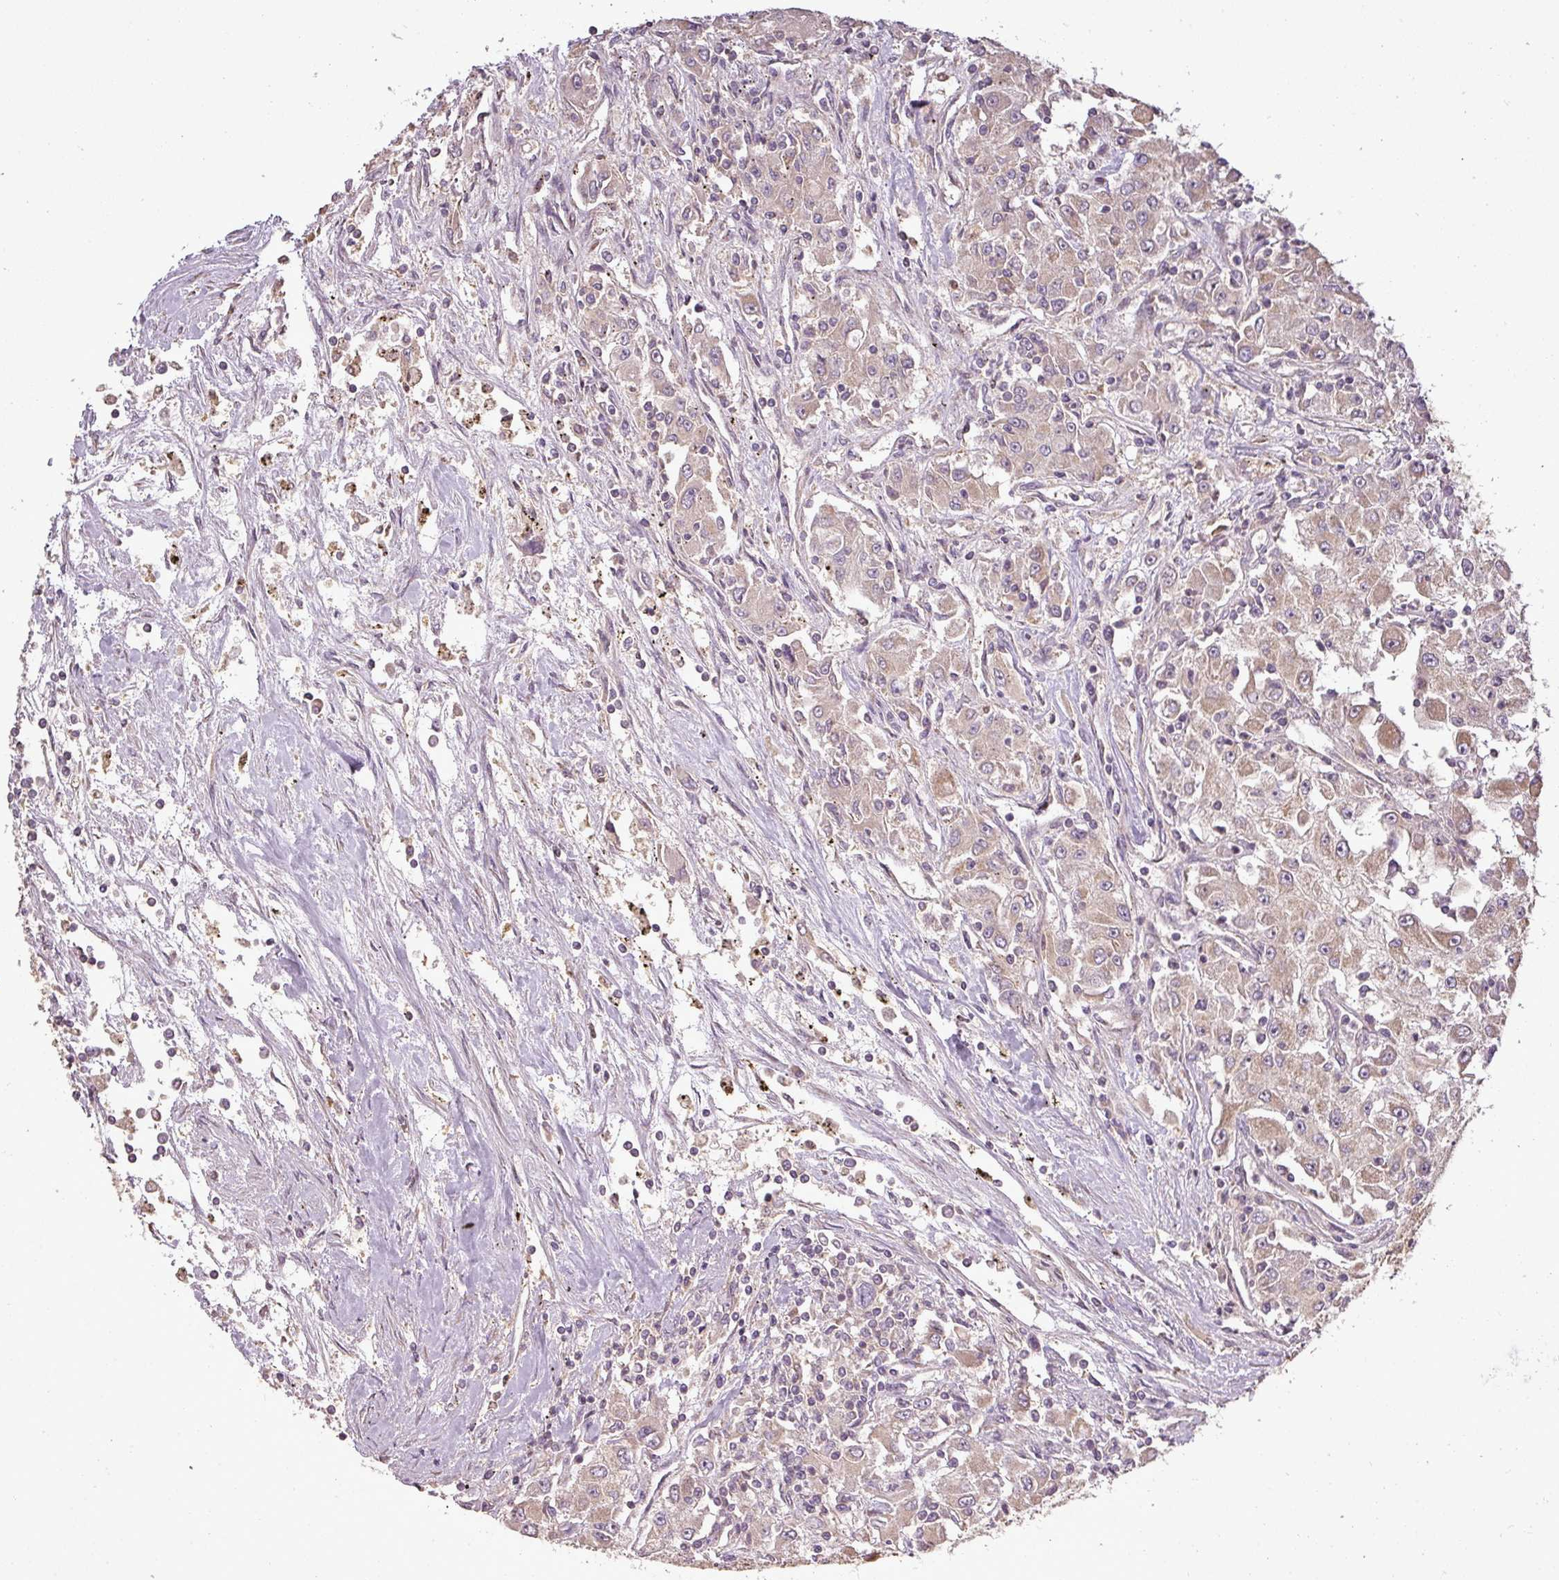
{"staining": {"intensity": "moderate", "quantity": ">75%", "location": "cytoplasmic/membranous"}, "tissue": "renal cancer", "cell_type": "Tumor cells", "image_type": "cancer", "snomed": [{"axis": "morphology", "description": "Adenocarcinoma, NOS"}, {"axis": "topography", "description": "Kidney"}], "caption": "Protein staining of adenocarcinoma (renal) tissue displays moderate cytoplasmic/membranous staining in about >75% of tumor cells.", "gene": "FAIM", "patient": {"sex": "female", "age": 67}}